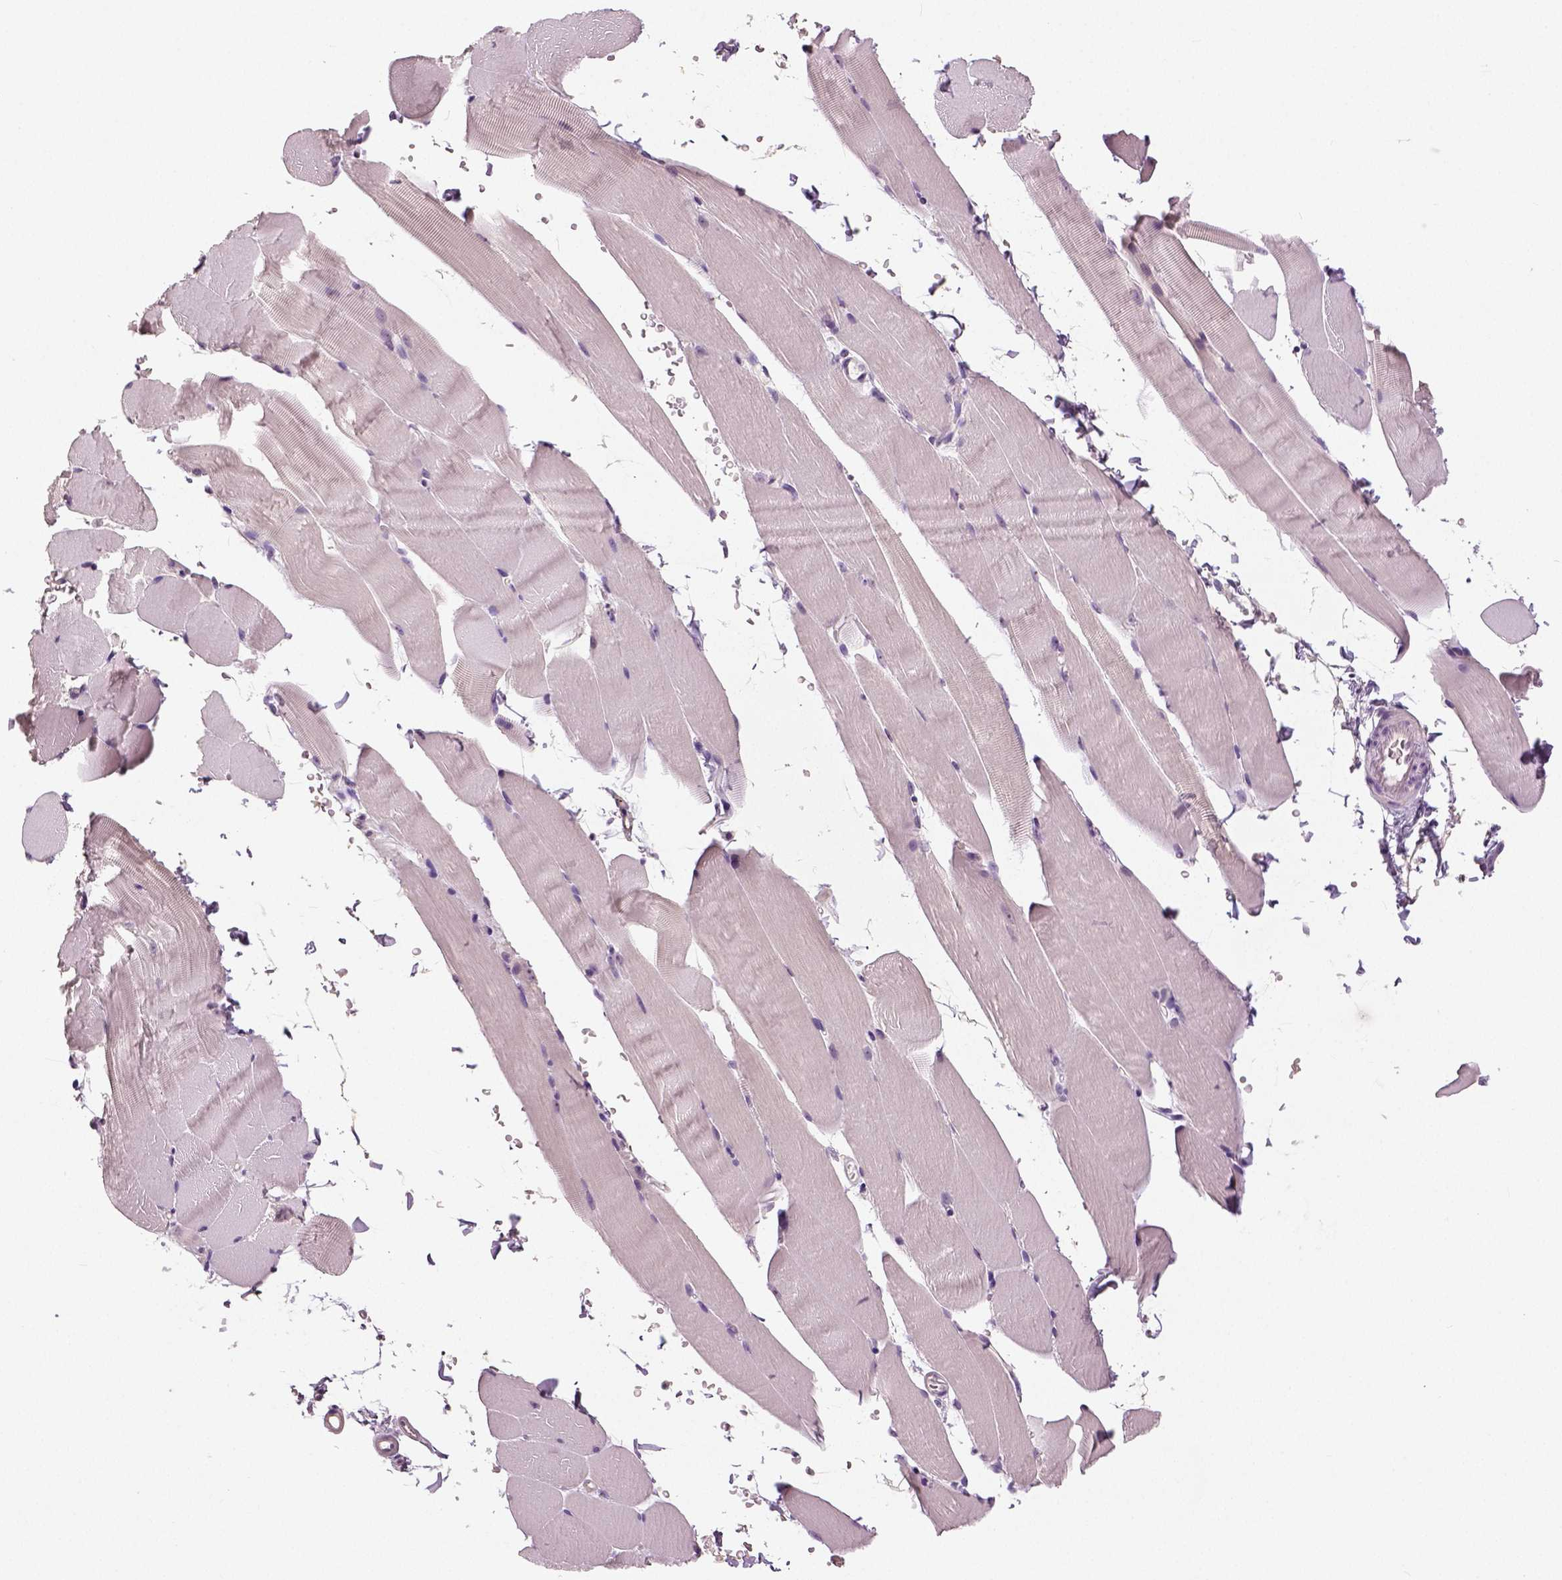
{"staining": {"intensity": "negative", "quantity": "none", "location": "none"}, "tissue": "skeletal muscle", "cell_type": "Myocytes", "image_type": "normal", "snomed": [{"axis": "morphology", "description": "Normal tissue, NOS"}, {"axis": "topography", "description": "Skeletal muscle"}], "caption": "Myocytes show no significant protein expression in benign skeletal muscle.", "gene": "NECAB1", "patient": {"sex": "female", "age": 37}}